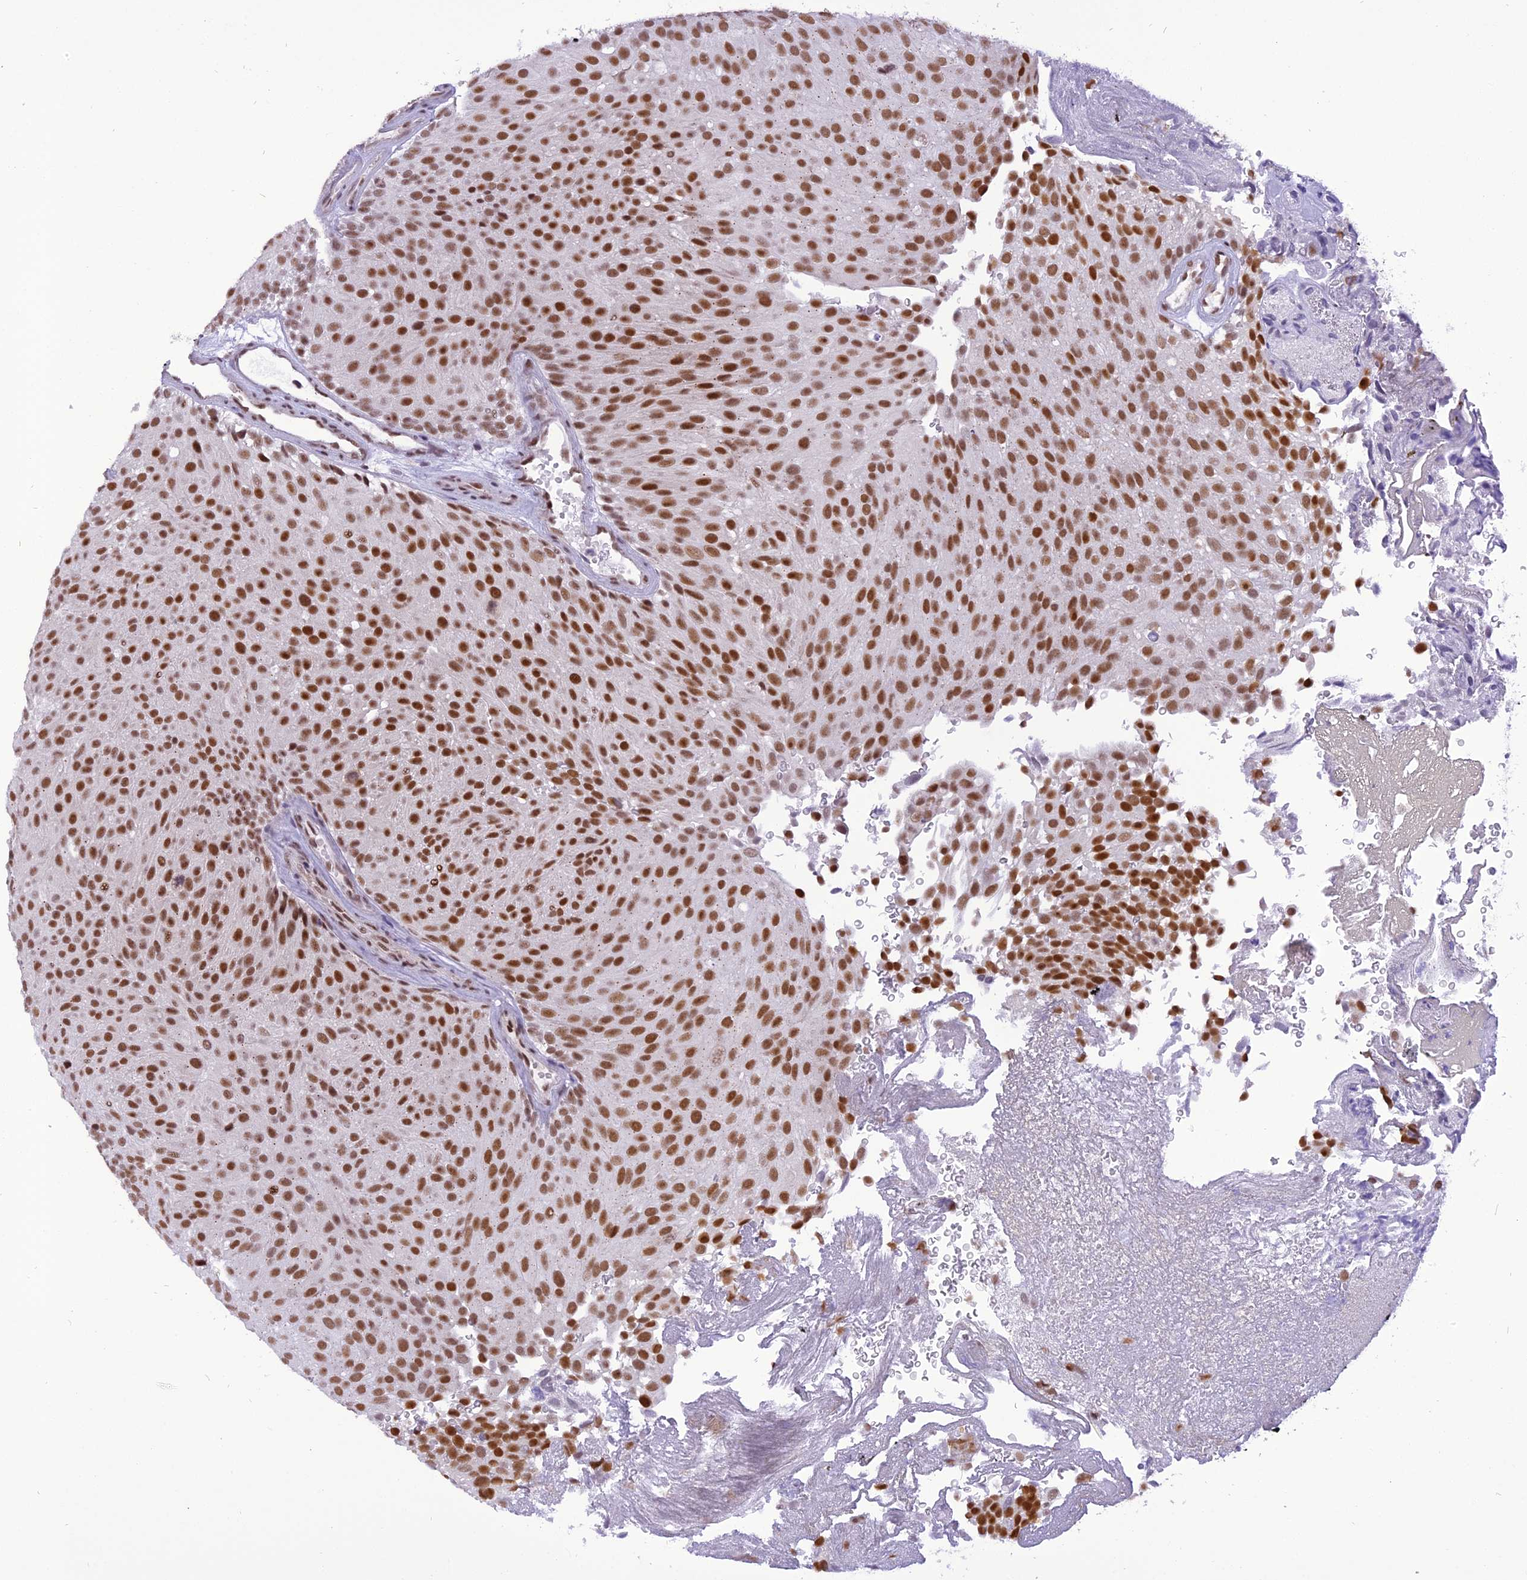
{"staining": {"intensity": "strong", "quantity": ">75%", "location": "nuclear"}, "tissue": "urothelial cancer", "cell_type": "Tumor cells", "image_type": "cancer", "snomed": [{"axis": "morphology", "description": "Urothelial carcinoma, Low grade"}, {"axis": "topography", "description": "Urinary bladder"}], "caption": "Protein staining of urothelial cancer tissue displays strong nuclear positivity in about >75% of tumor cells. The staining was performed using DAB (3,3'-diaminobenzidine), with brown indicating positive protein expression. Nuclei are stained blue with hematoxylin.", "gene": "IRF2BP1", "patient": {"sex": "male", "age": 78}}